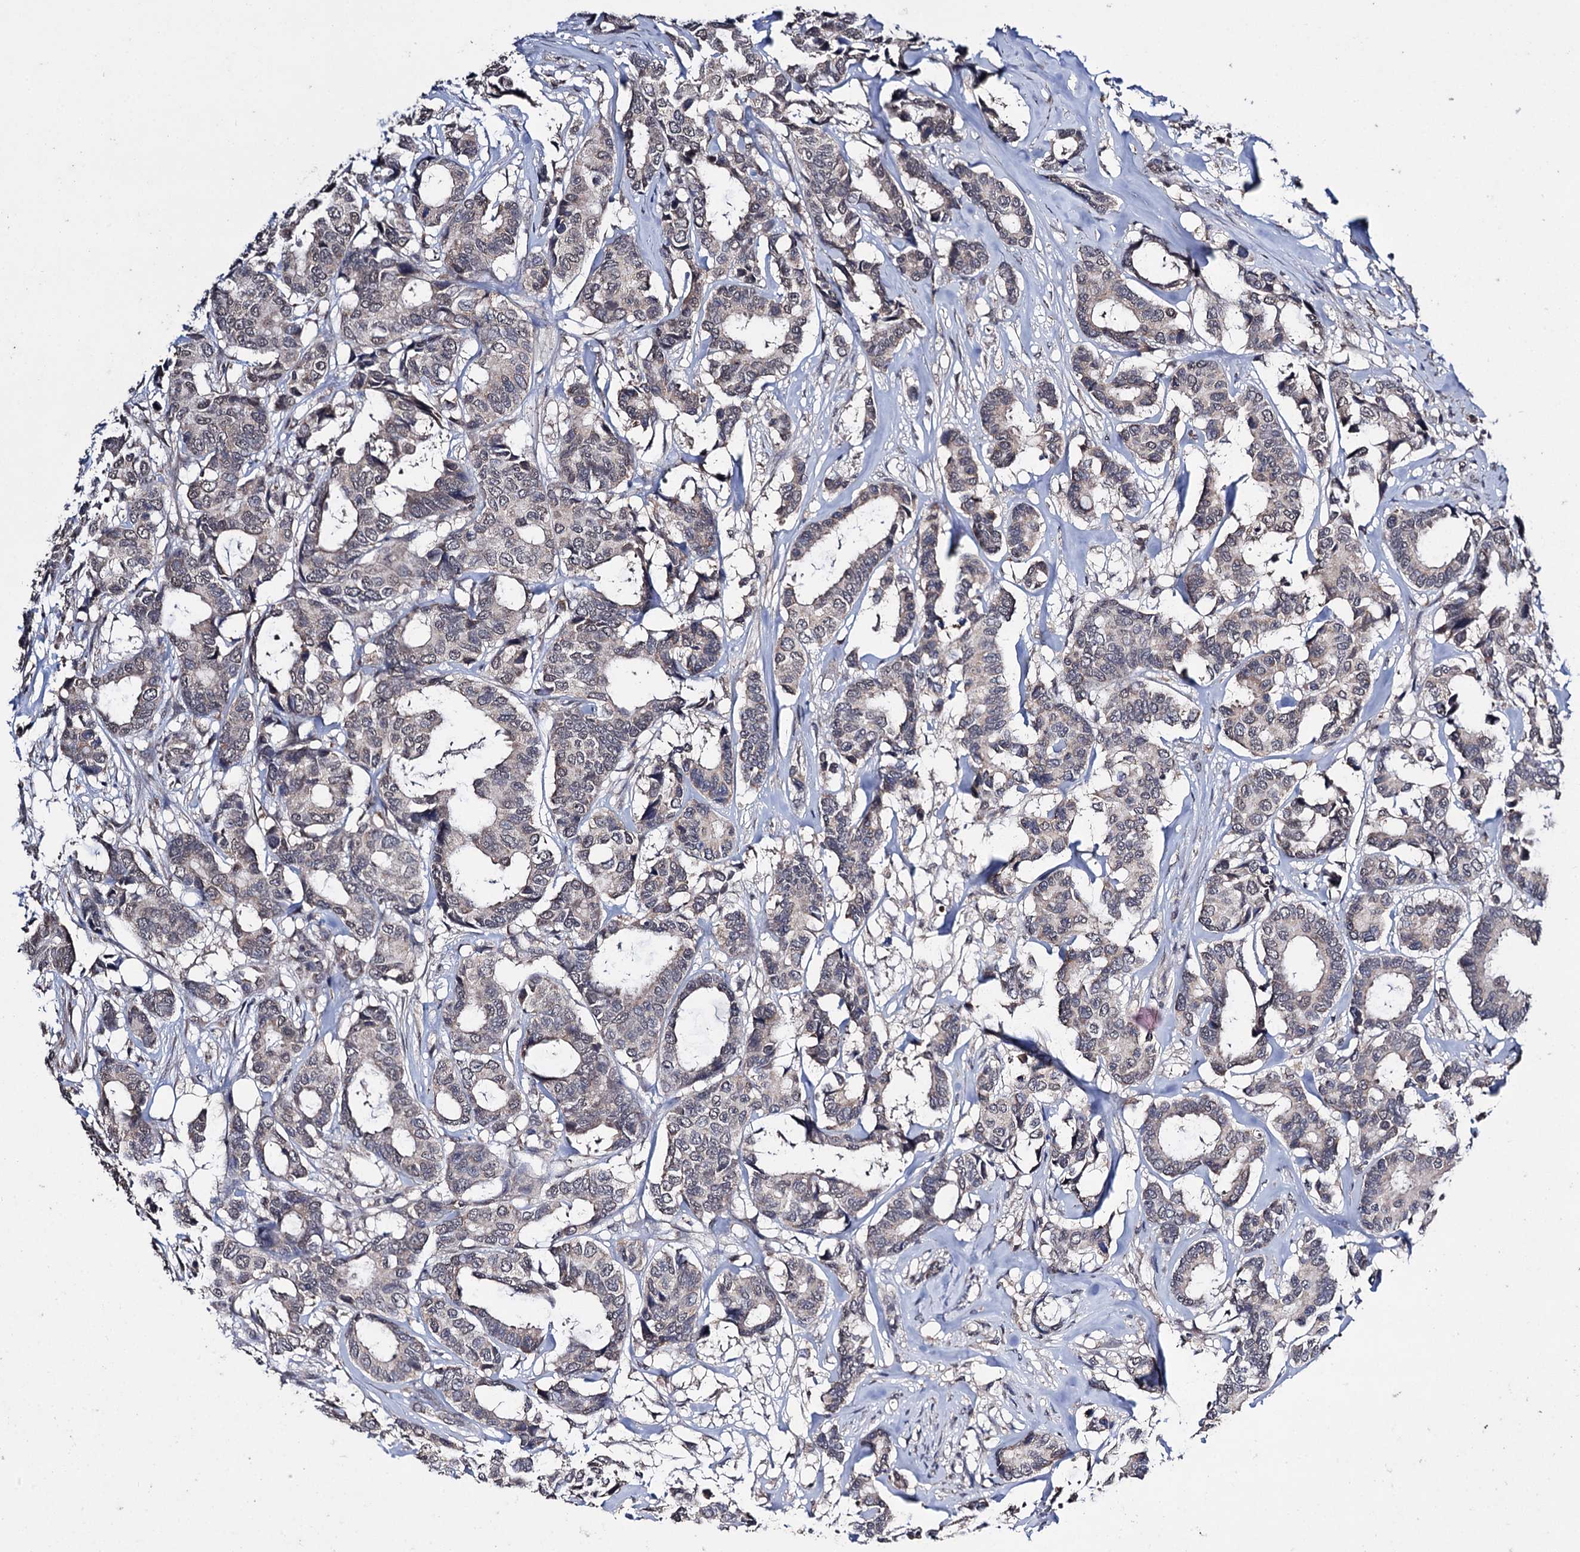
{"staining": {"intensity": "negative", "quantity": "none", "location": "none"}, "tissue": "breast cancer", "cell_type": "Tumor cells", "image_type": "cancer", "snomed": [{"axis": "morphology", "description": "Duct carcinoma"}, {"axis": "topography", "description": "Breast"}], "caption": "Immunohistochemical staining of human infiltrating ductal carcinoma (breast) displays no significant staining in tumor cells.", "gene": "CLPB", "patient": {"sex": "female", "age": 87}}